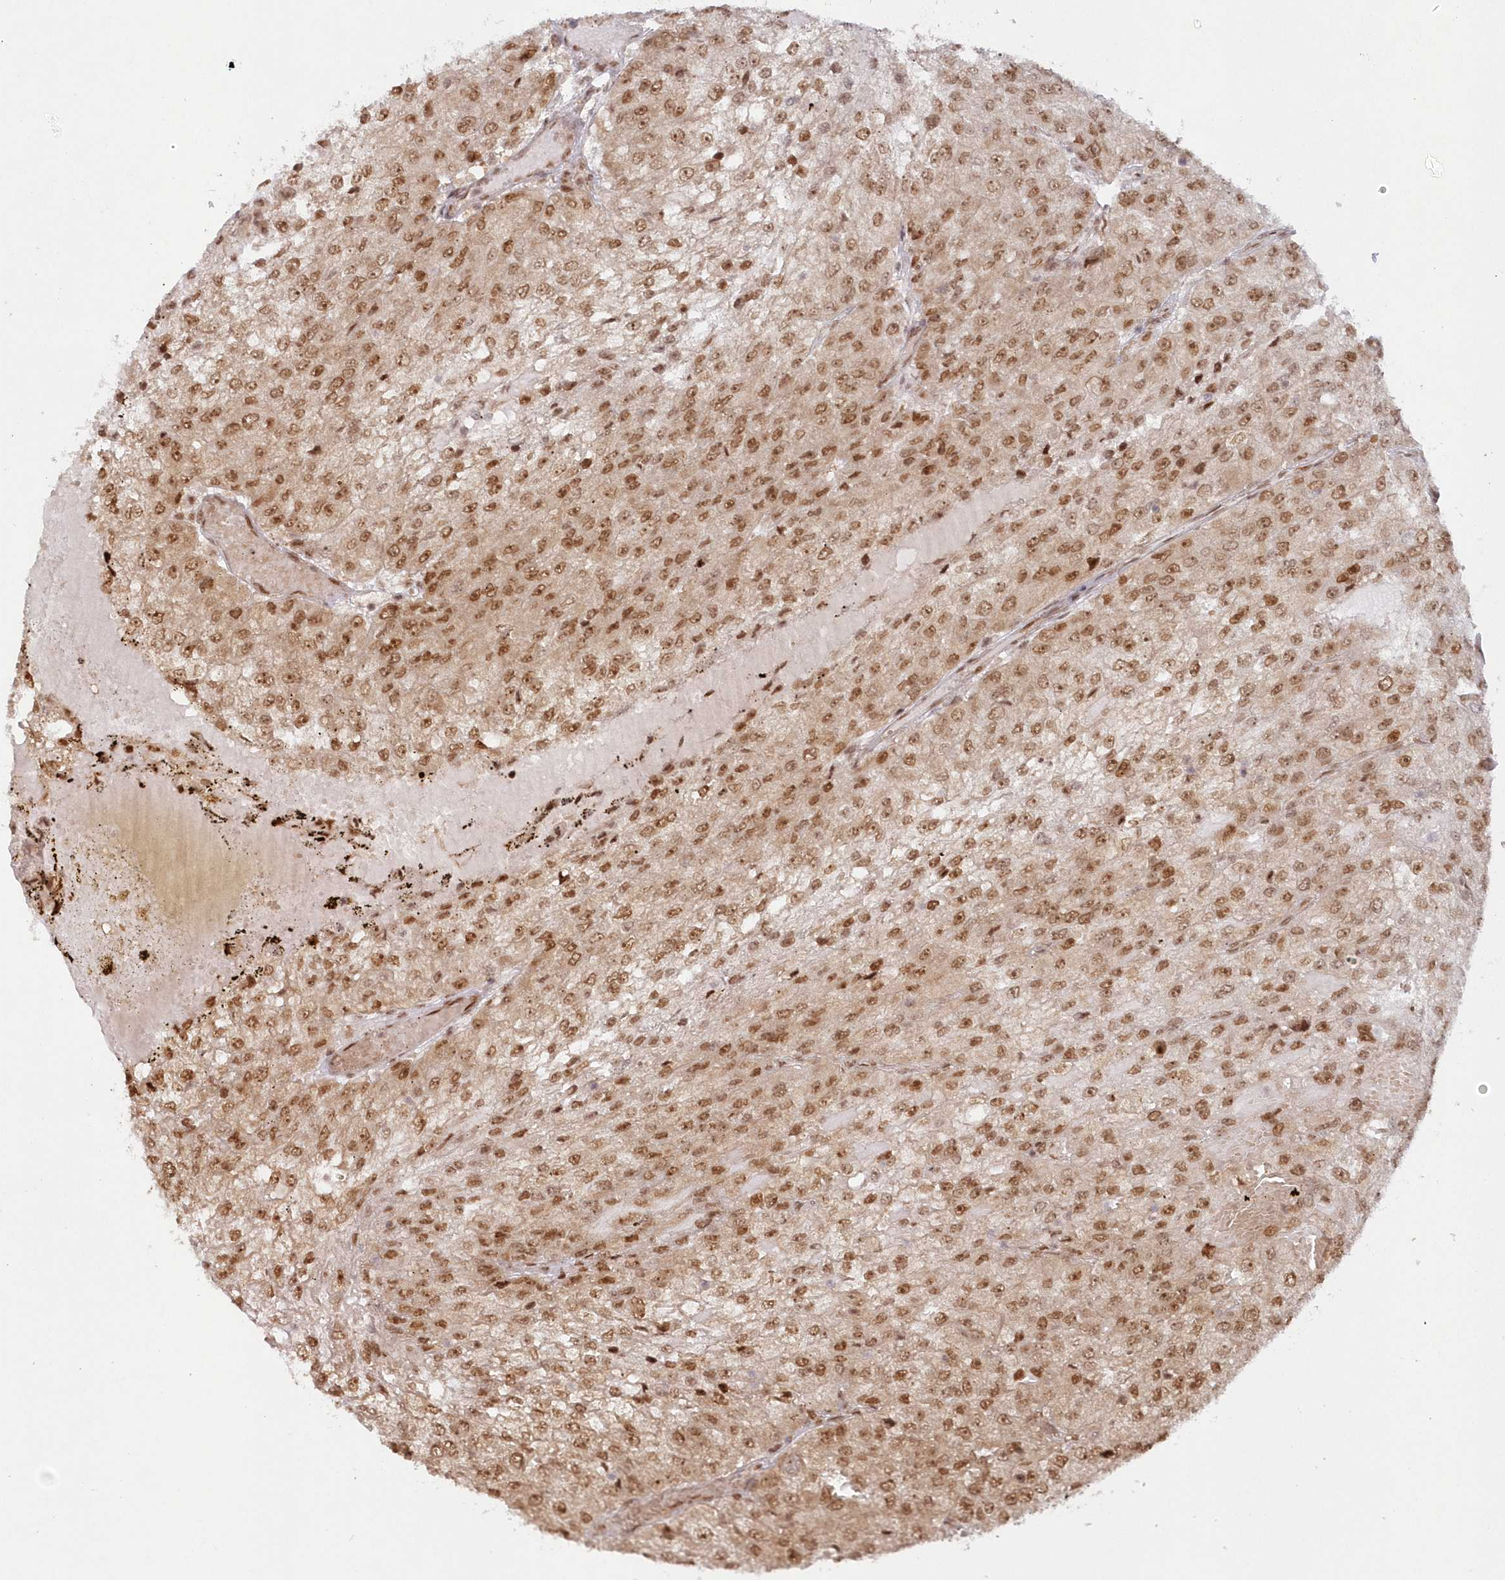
{"staining": {"intensity": "moderate", "quantity": ">75%", "location": "nuclear"}, "tissue": "renal cancer", "cell_type": "Tumor cells", "image_type": "cancer", "snomed": [{"axis": "morphology", "description": "Adenocarcinoma, NOS"}, {"axis": "topography", "description": "Kidney"}], "caption": "The micrograph reveals immunohistochemical staining of adenocarcinoma (renal). There is moderate nuclear positivity is present in approximately >75% of tumor cells.", "gene": "TOGARAM2", "patient": {"sex": "female", "age": 54}}